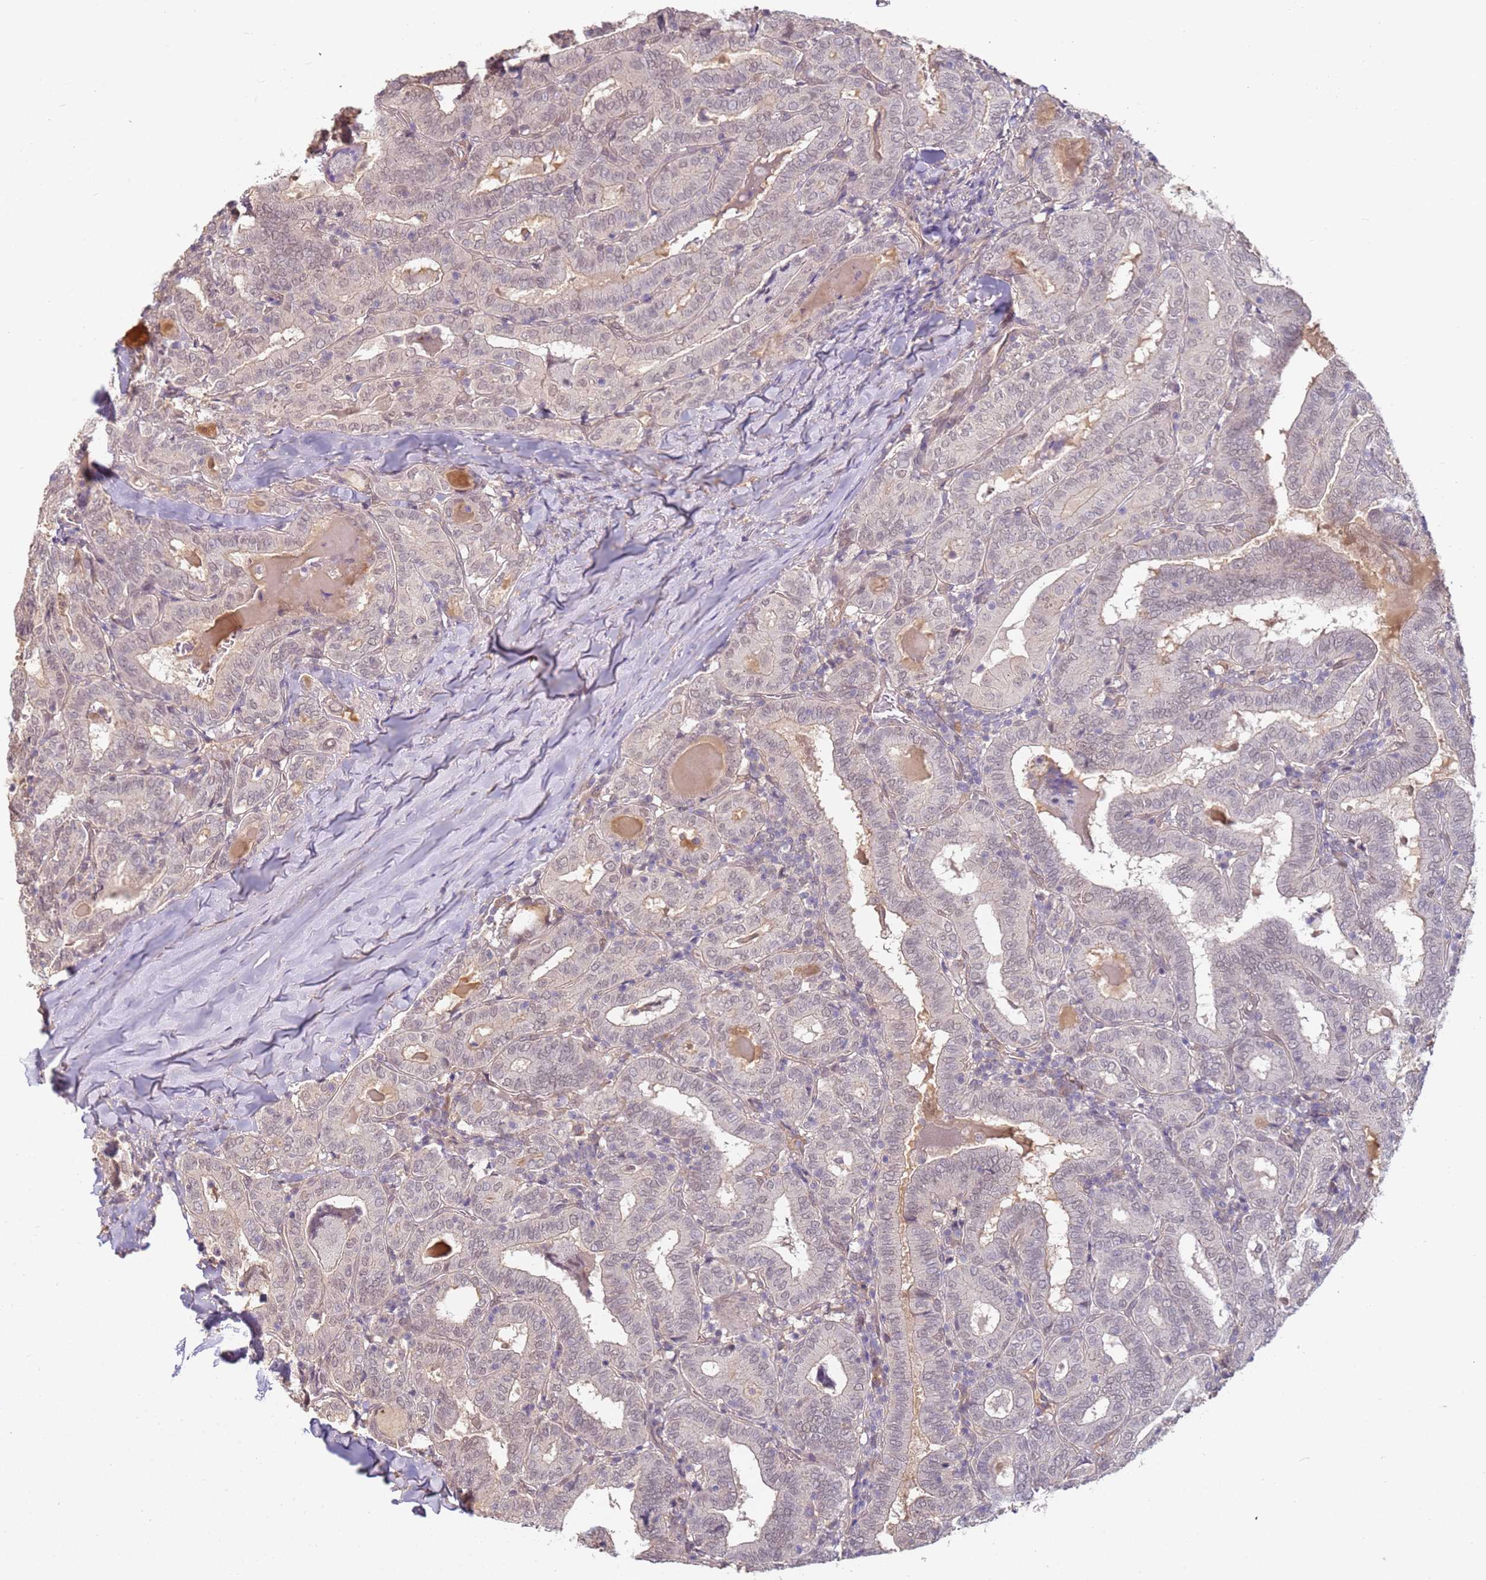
{"staining": {"intensity": "negative", "quantity": "none", "location": "none"}, "tissue": "thyroid cancer", "cell_type": "Tumor cells", "image_type": "cancer", "snomed": [{"axis": "morphology", "description": "Papillary adenocarcinoma, NOS"}, {"axis": "topography", "description": "Thyroid gland"}], "caption": "The micrograph displays no staining of tumor cells in thyroid papillary adenocarcinoma.", "gene": "WDR93", "patient": {"sex": "female", "age": 72}}